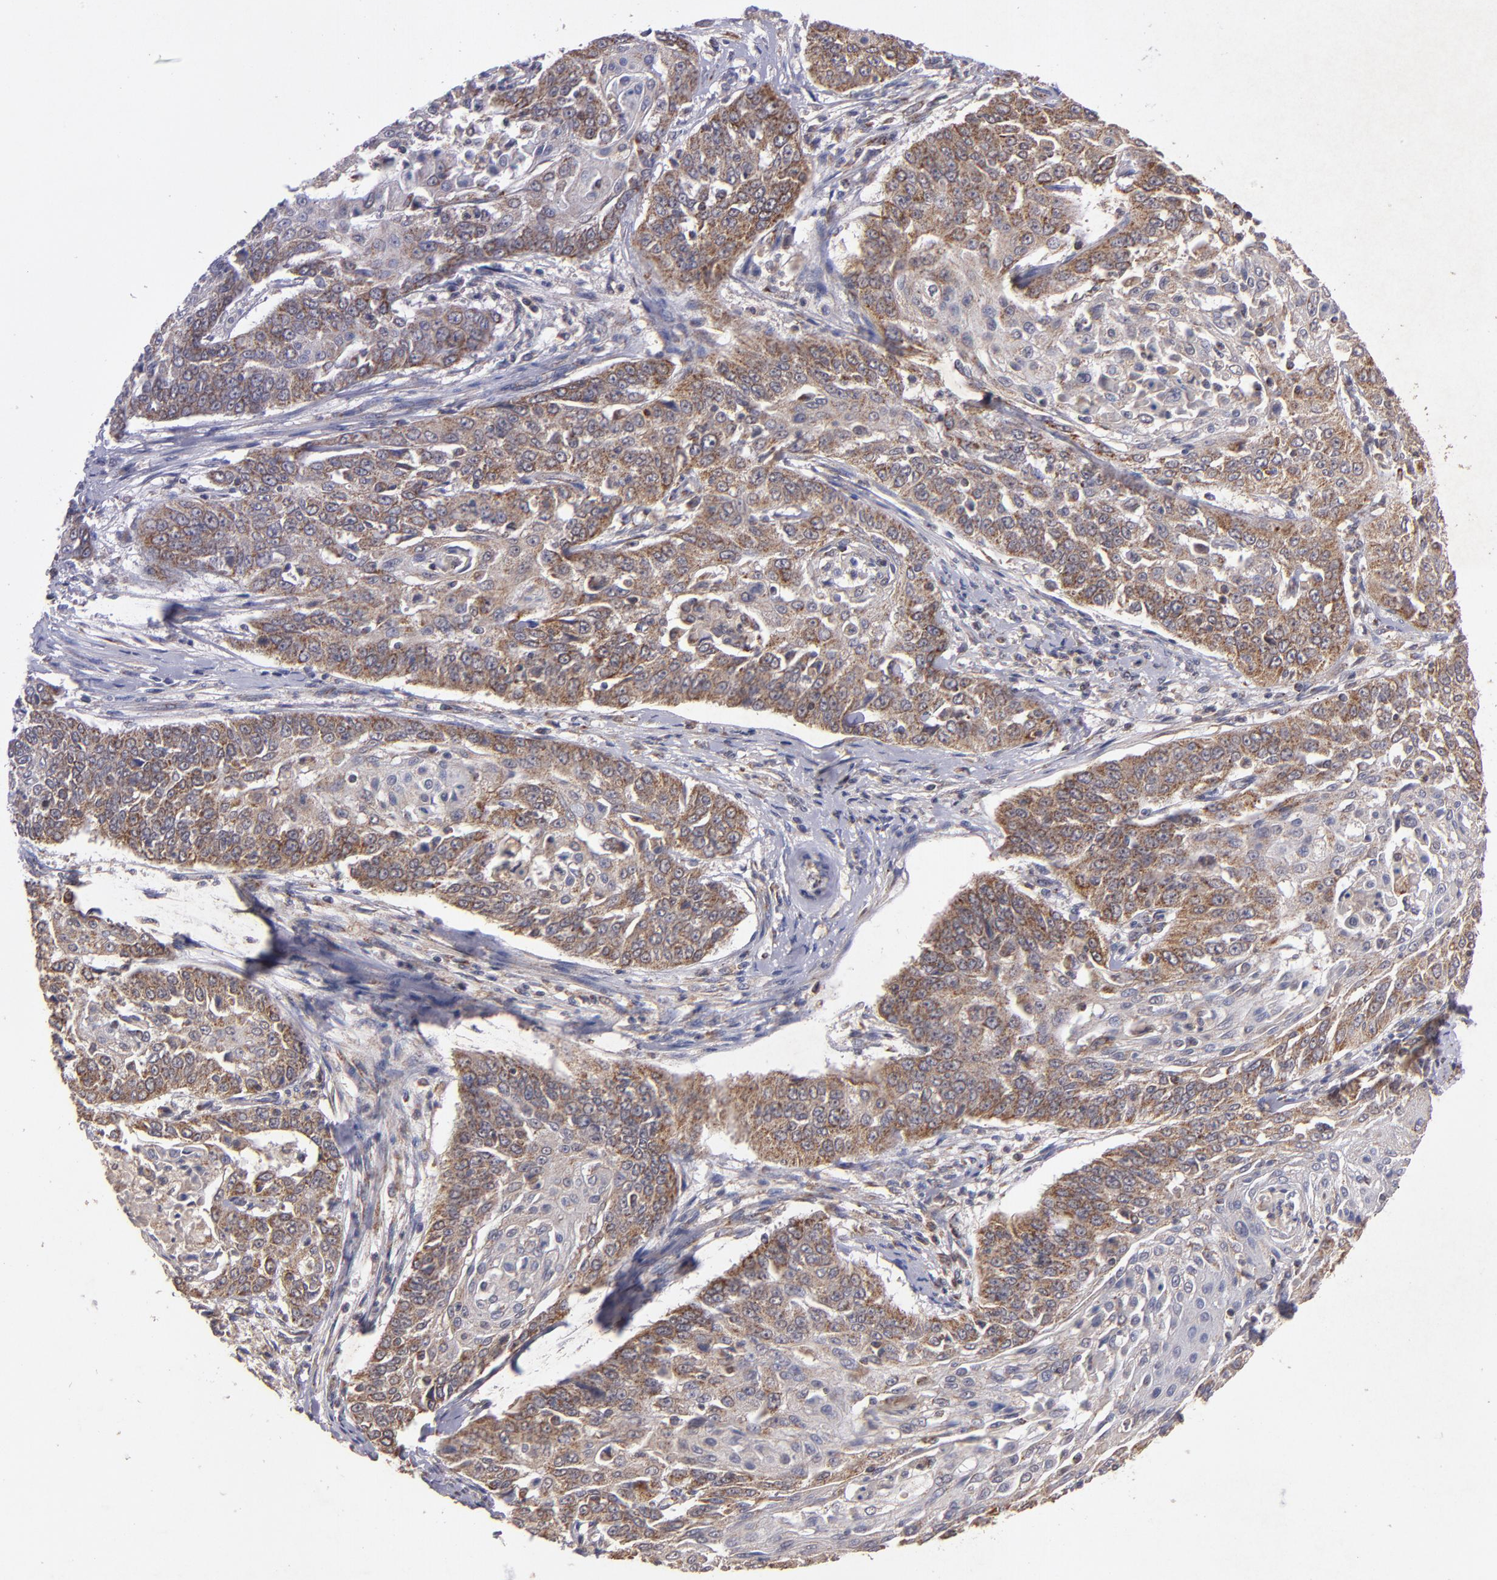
{"staining": {"intensity": "moderate", "quantity": ">75%", "location": "cytoplasmic/membranous"}, "tissue": "cervical cancer", "cell_type": "Tumor cells", "image_type": "cancer", "snomed": [{"axis": "morphology", "description": "Squamous cell carcinoma, NOS"}, {"axis": "topography", "description": "Cervix"}], "caption": "Protein expression analysis of cervical cancer (squamous cell carcinoma) displays moderate cytoplasmic/membranous expression in approximately >75% of tumor cells.", "gene": "TIMM9", "patient": {"sex": "female", "age": 64}}